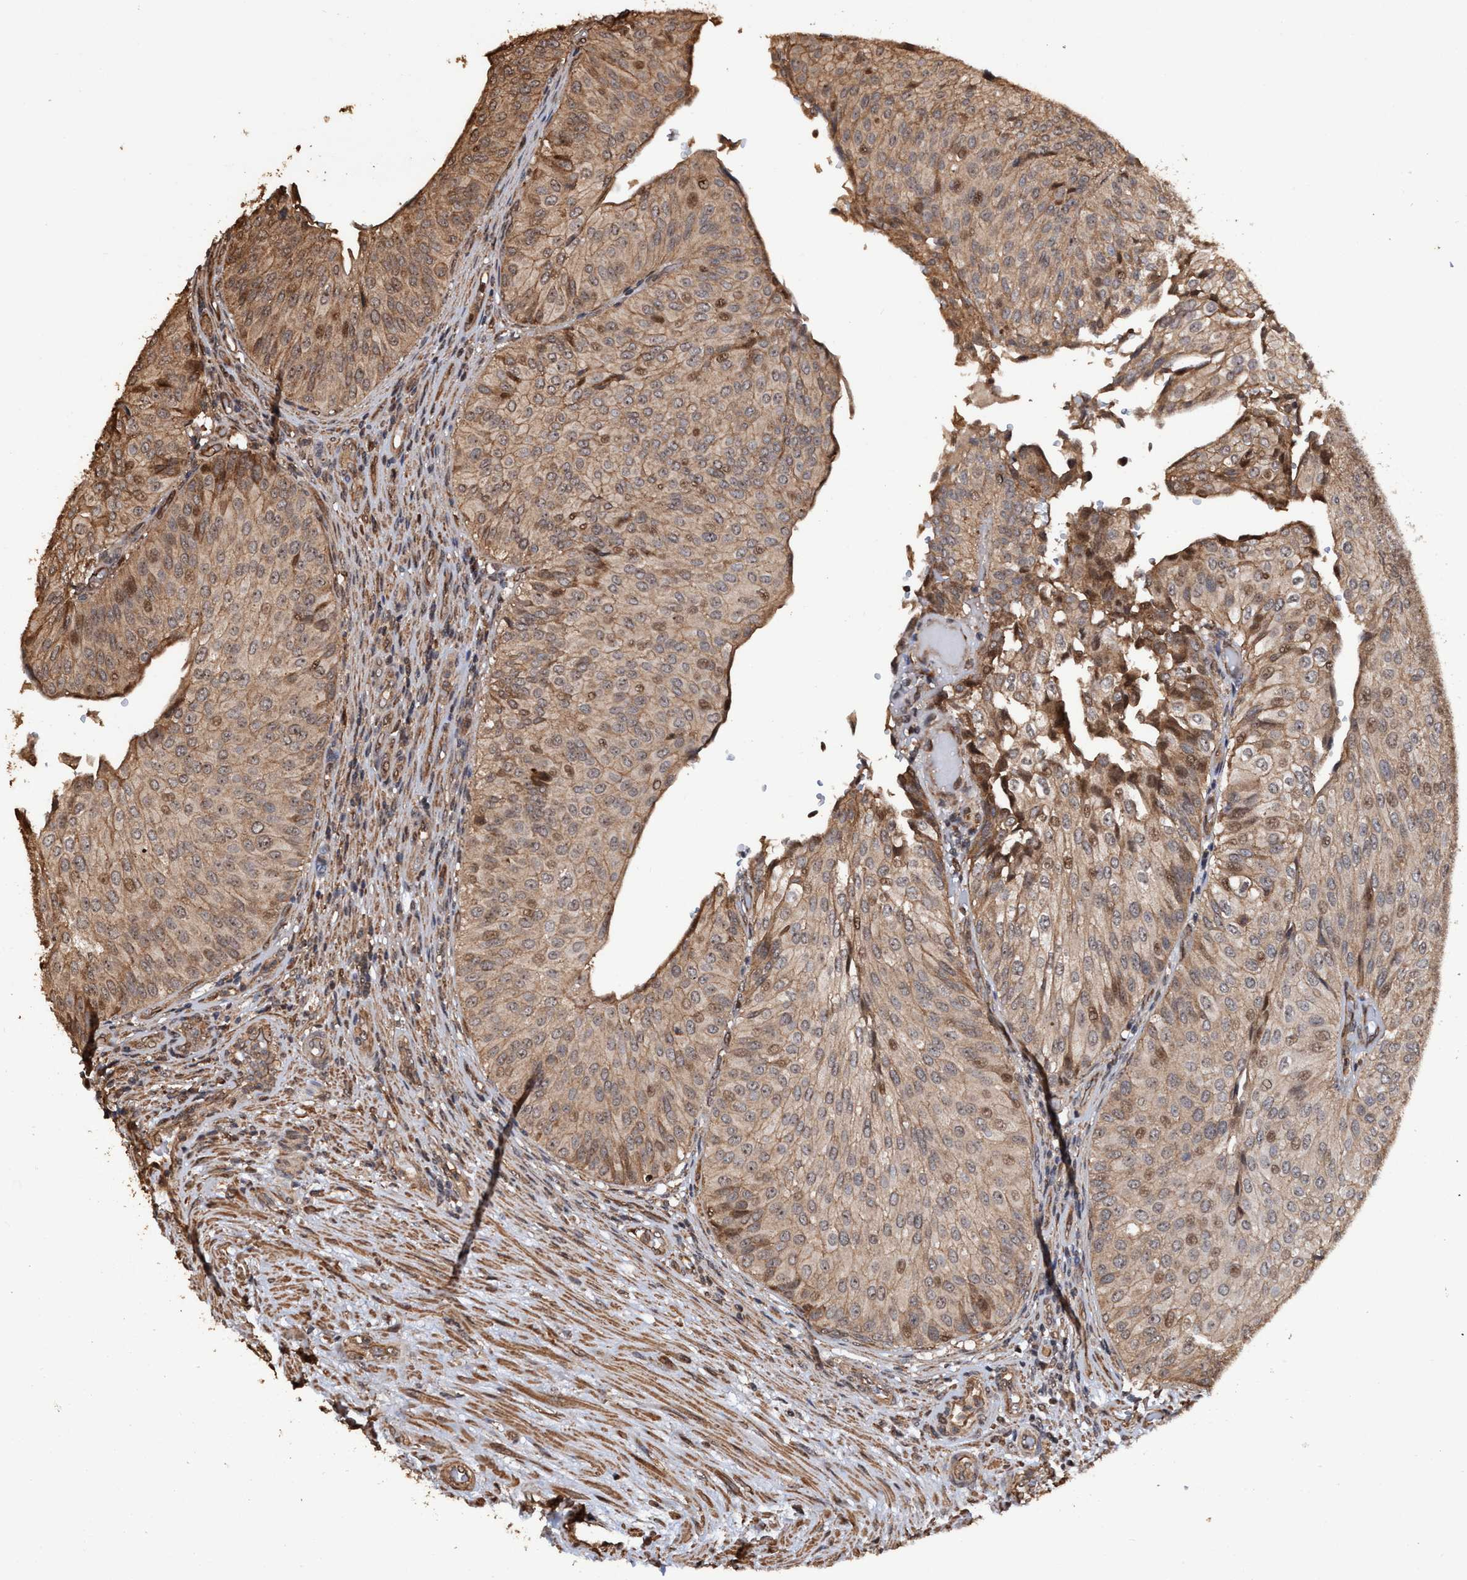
{"staining": {"intensity": "weak", "quantity": ">75%", "location": "cytoplasmic/membranous,nuclear"}, "tissue": "urothelial cancer", "cell_type": "Tumor cells", "image_type": "cancer", "snomed": [{"axis": "morphology", "description": "Urothelial carcinoma, Low grade"}, {"axis": "topography", "description": "Urinary bladder"}], "caption": "Protein staining of urothelial carcinoma (low-grade) tissue shows weak cytoplasmic/membranous and nuclear expression in approximately >75% of tumor cells.", "gene": "TRPC7", "patient": {"sex": "male", "age": 67}}